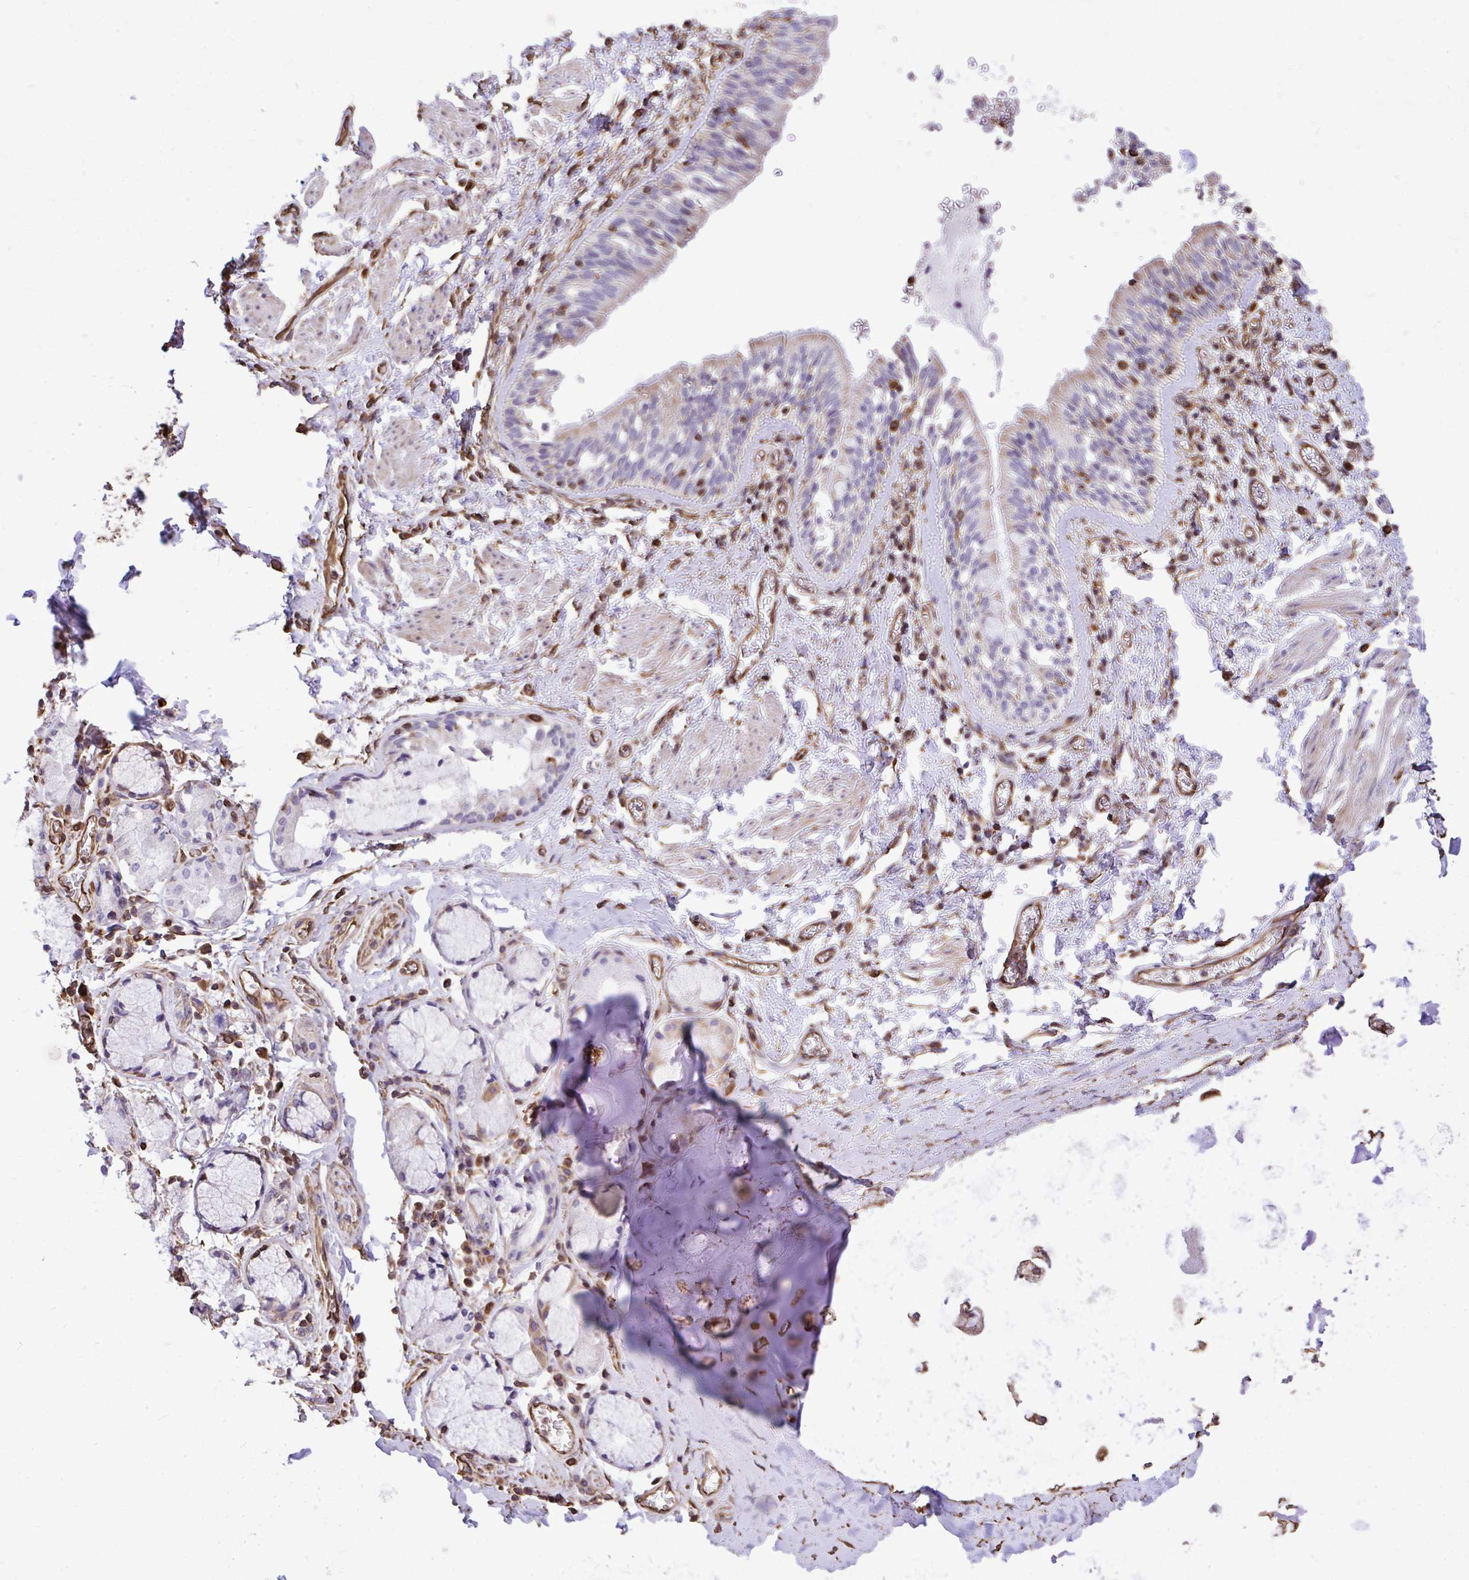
{"staining": {"intensity": "moderate", "quantity": ">75%", "location": "cytoplasmic/membranous"}, "tissue": "adipose tissue", "cell_type": "Adipocytes", "image_type": "normal", "snomed": [{"axis": "morphology", "description": "Normal tissue, NOS"}, {"axis": "morphology", "description": "Degeneration, NOS"}, {"axis": "topography", "description": "Cartilage tissue"}, {"axis": "topography", "description": "Lung"}], "caption": "The image displays a brown stain indicating the presence of a protein in the cytoplasmic/membranous of adipocytes in adipose tissue. (DAB (3,3'-diaminobenzidine) IHC with brightfield microscopy, high magnification).", "gene": "RNF103", "patient": {"sex": "female", "age": 61}}